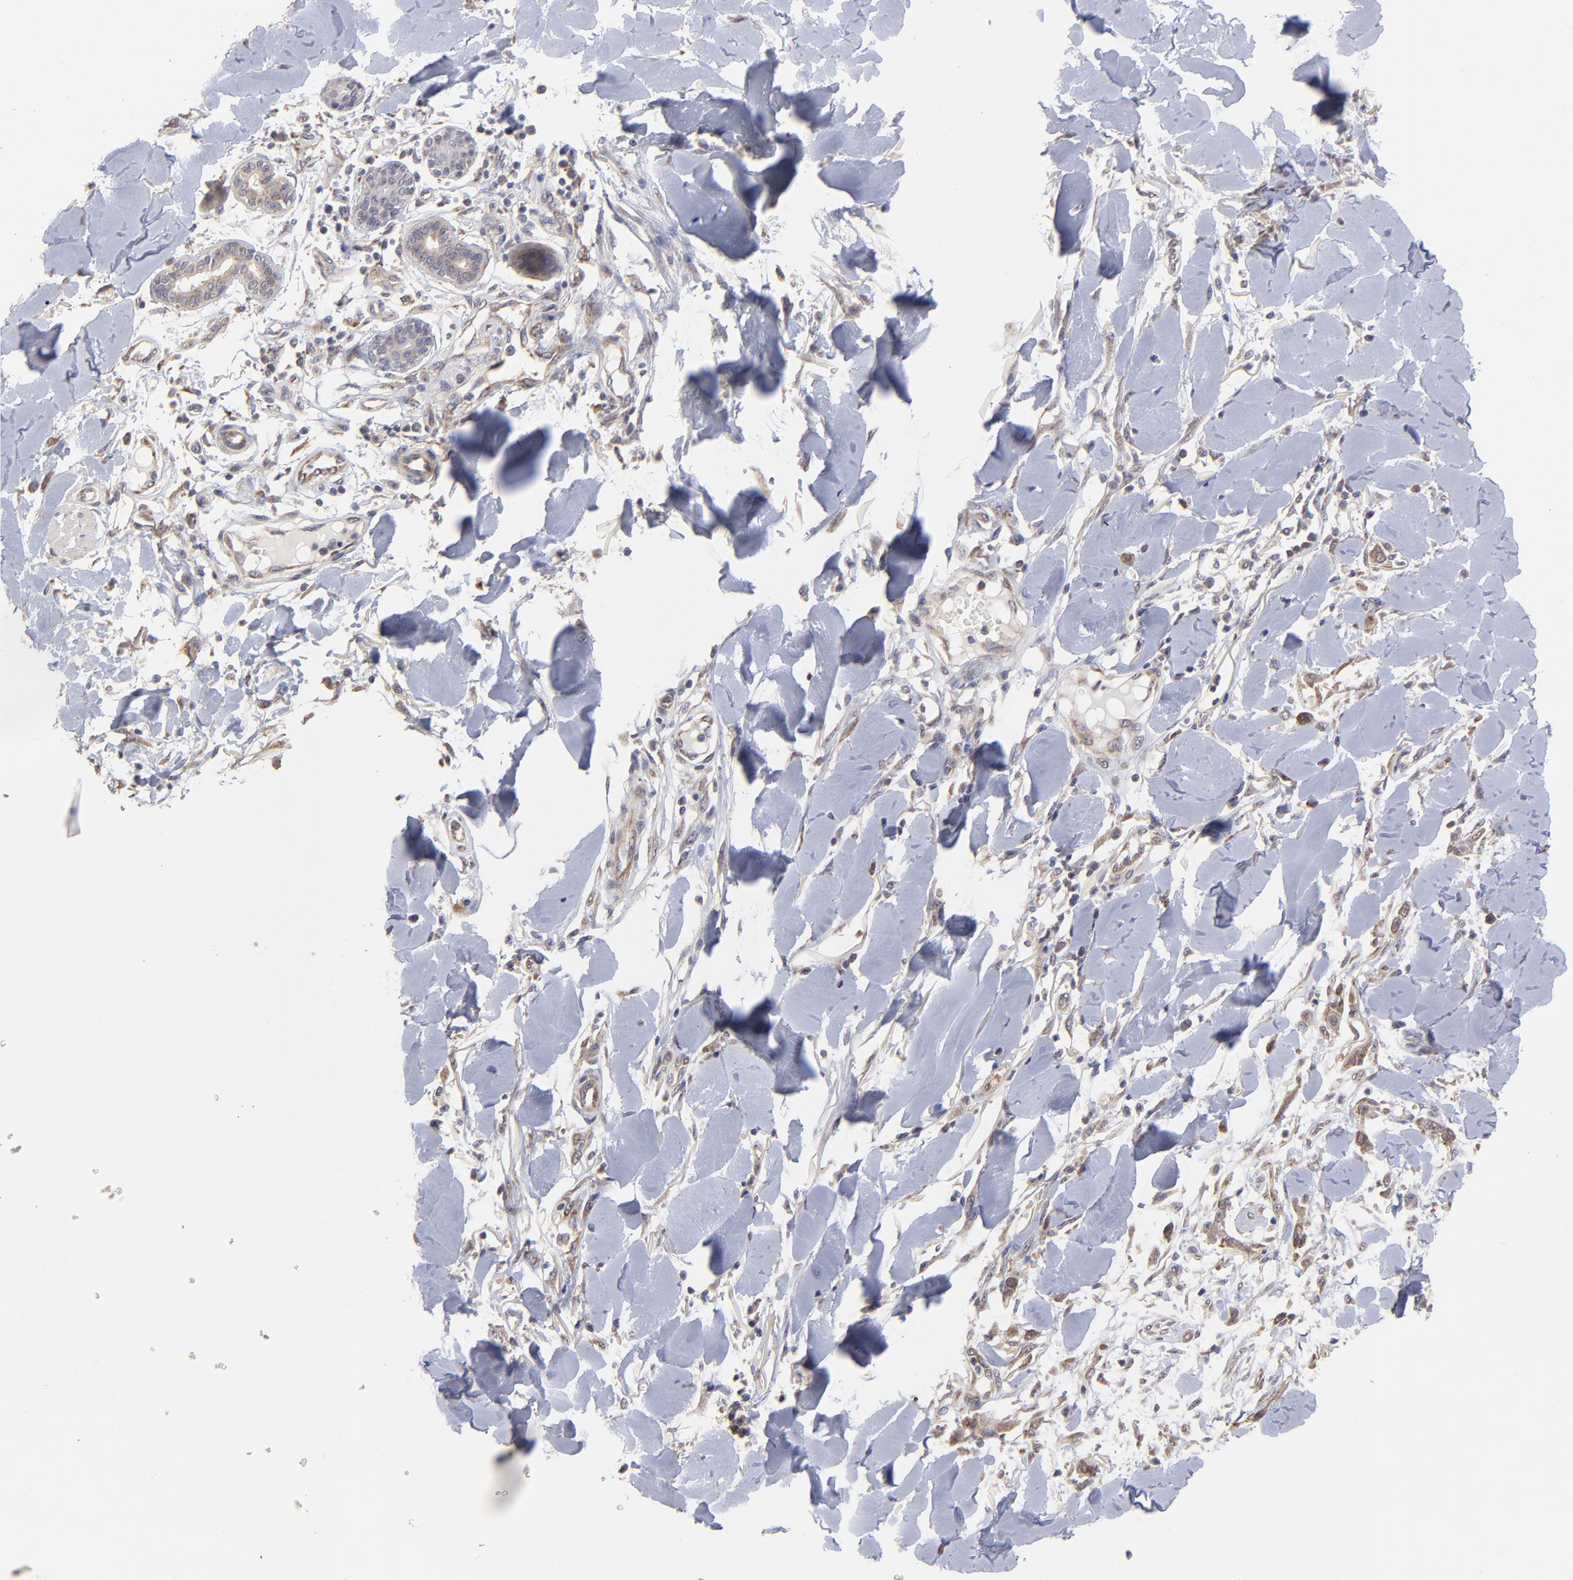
{"staining": {"intensity": "moderate", "quantity": ">75%", "location": "cytoplasmic/membranous"}, "tissue": "skin cancer", "cell_type": "Tumor cells", "image_type": "cancer", "snomed": [{"axis": "morphology", "description": "Squamous cell carcinoma, NOS"}, {"axis": "topography", "description": "Skin"}], "caption": "Immunohistochemistry (IHC) (DAB (3,3'-diaminobenzidine)) staining of skin cancer (squamous cell carcinoma) reveals moderate cytoplasmic/membranous protein expression in approximately >75% of tumor cells.", "gene": "UBE2H", "patient": {"sex": "female", "age": 59}}